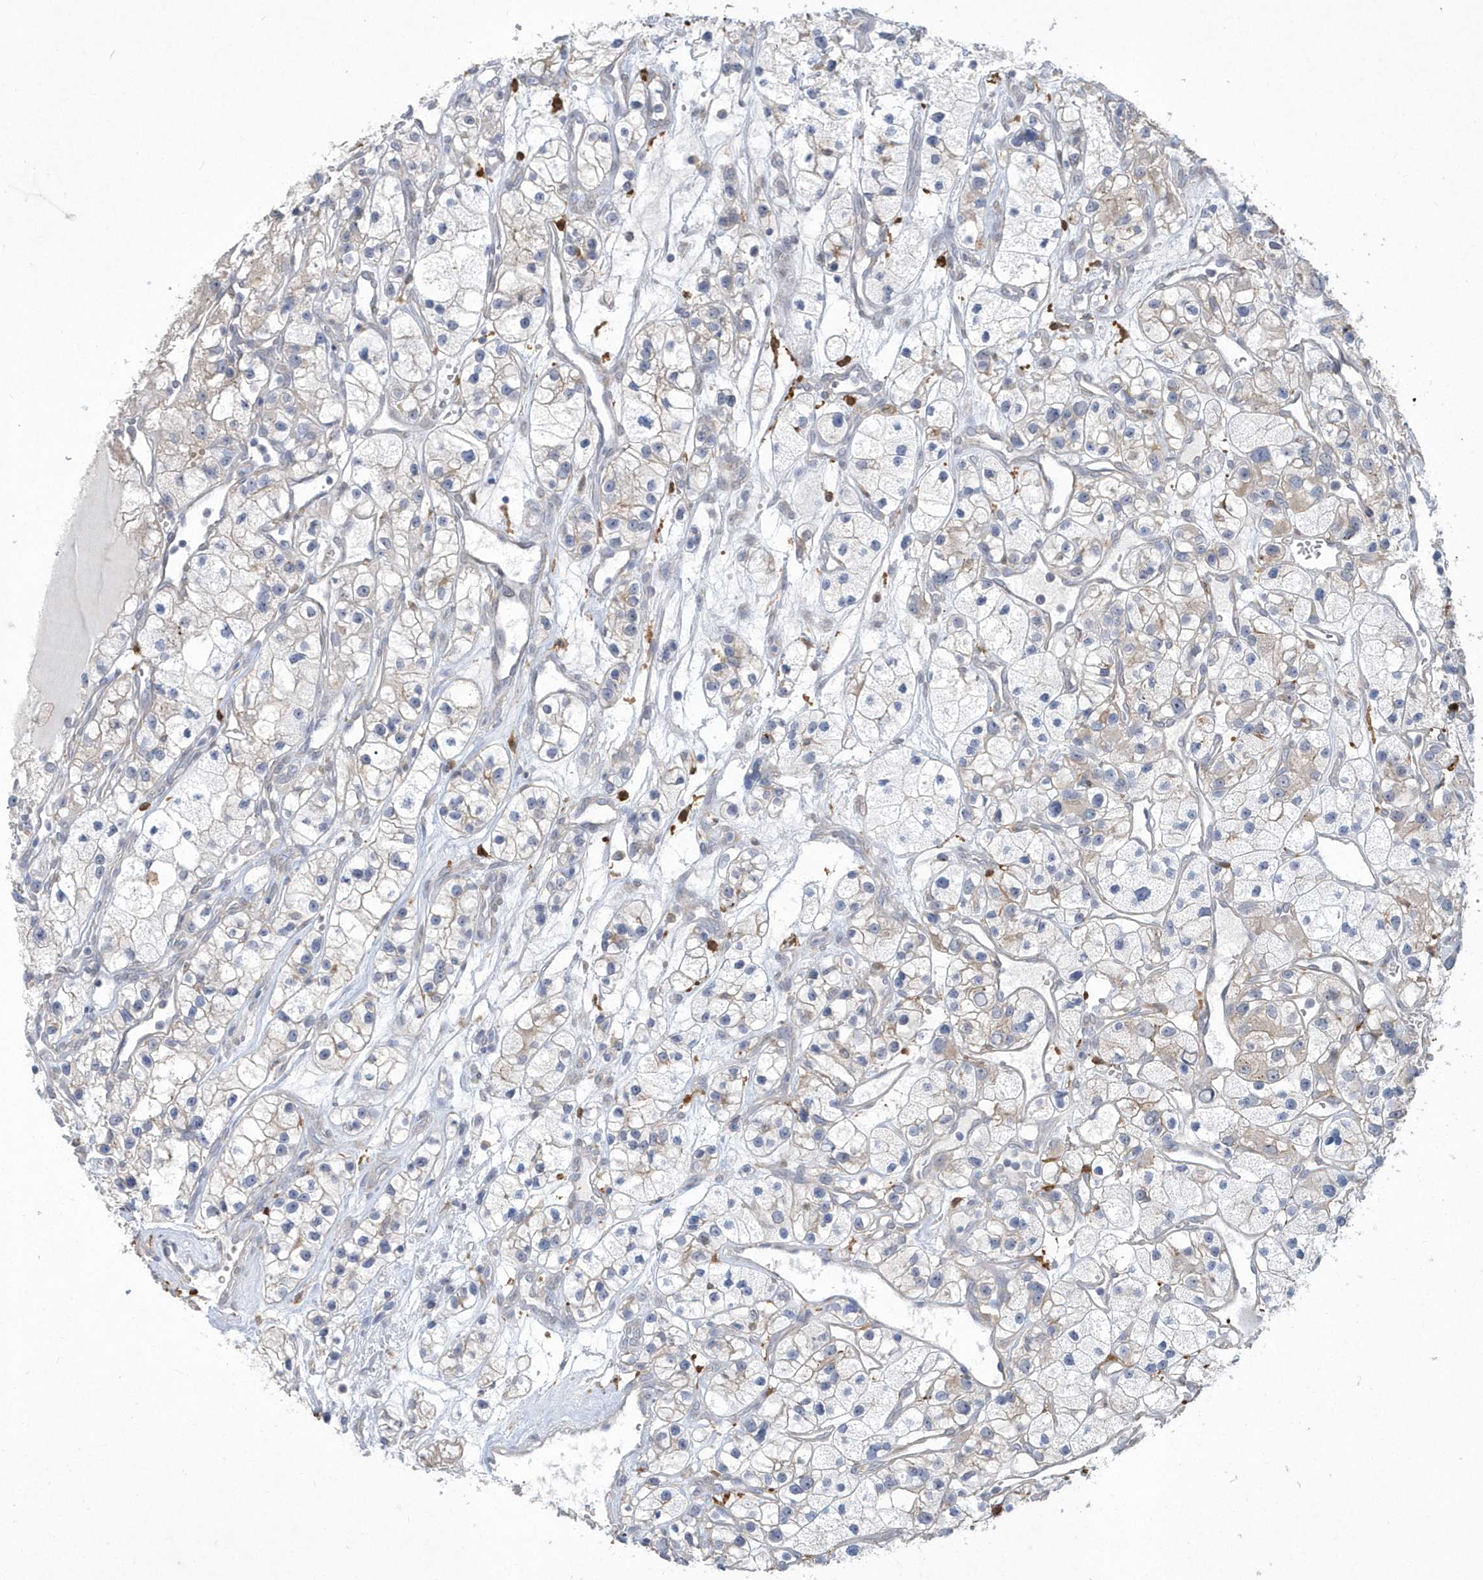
{"staining": {"intensity": "weak", "quantity": "<25%", "location": "cytoplasmic/membranous"}, "tissue": "renal cancer", "cell_type": "Tumor cells", "image_type": "cancer", "snomed": [{"axis": "morphology", "description": "Adenocarcinoma, NOS"}, {"axis": "topography", "description": "Kidney"}], "caption": "High magnification brightfield microscopy of renal cancer stained with DAB (brown) and counterstained with hematoxylin (blue): tumor cells show no significant staining.", "gene": "TSPEAR", "patient": {"sex": "female", "age": 57}}